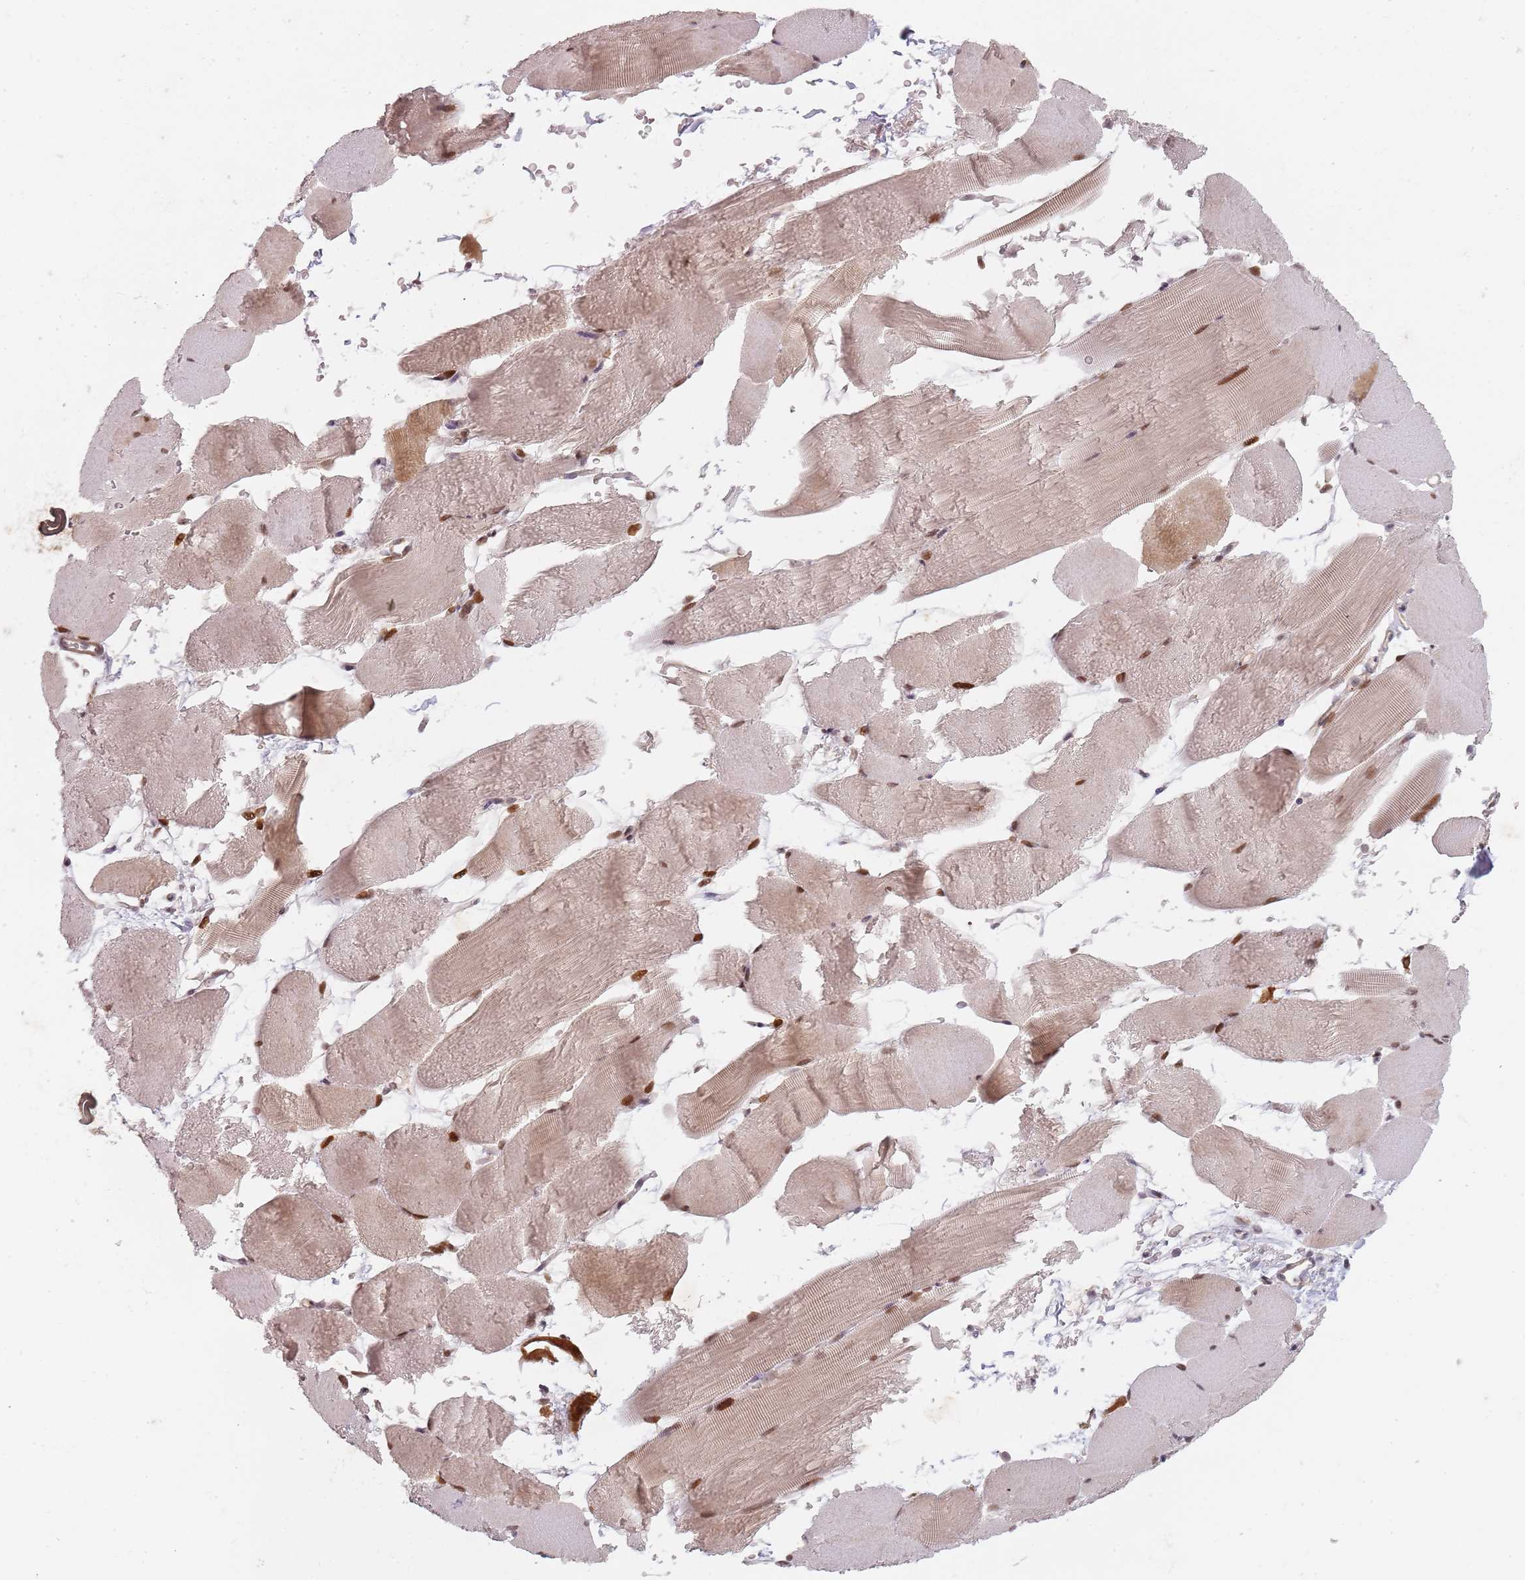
{"staining": {"intensity": "strong", "quantity": "25%-75%", "location": "cytoplasmic/membranous,nuclear"}, "tissue": "skeletal muscle", "cell_type": "Myocytes", "image_type": "normal", "snomed": [{"axis": "morphology", "description": "Normal tissue, NOS"}, {"axis": "topography", "description": "Skeletal muscle"}, {"axis": "topography", "description": "Parathyroid gland"}], "caption": "The histopathology image reveals a brown stain indicating the presence of a protein in the cytoplasmic/membranous,nuclear of myocytes in skeletal muscle. The staining is performed using DAB brown chromogen to label protein expression. The nuclei are counter-stained blue using hematoxylin.", "gene": "RPS6KA2", "patient": {"sex": "female", "age": 37}}